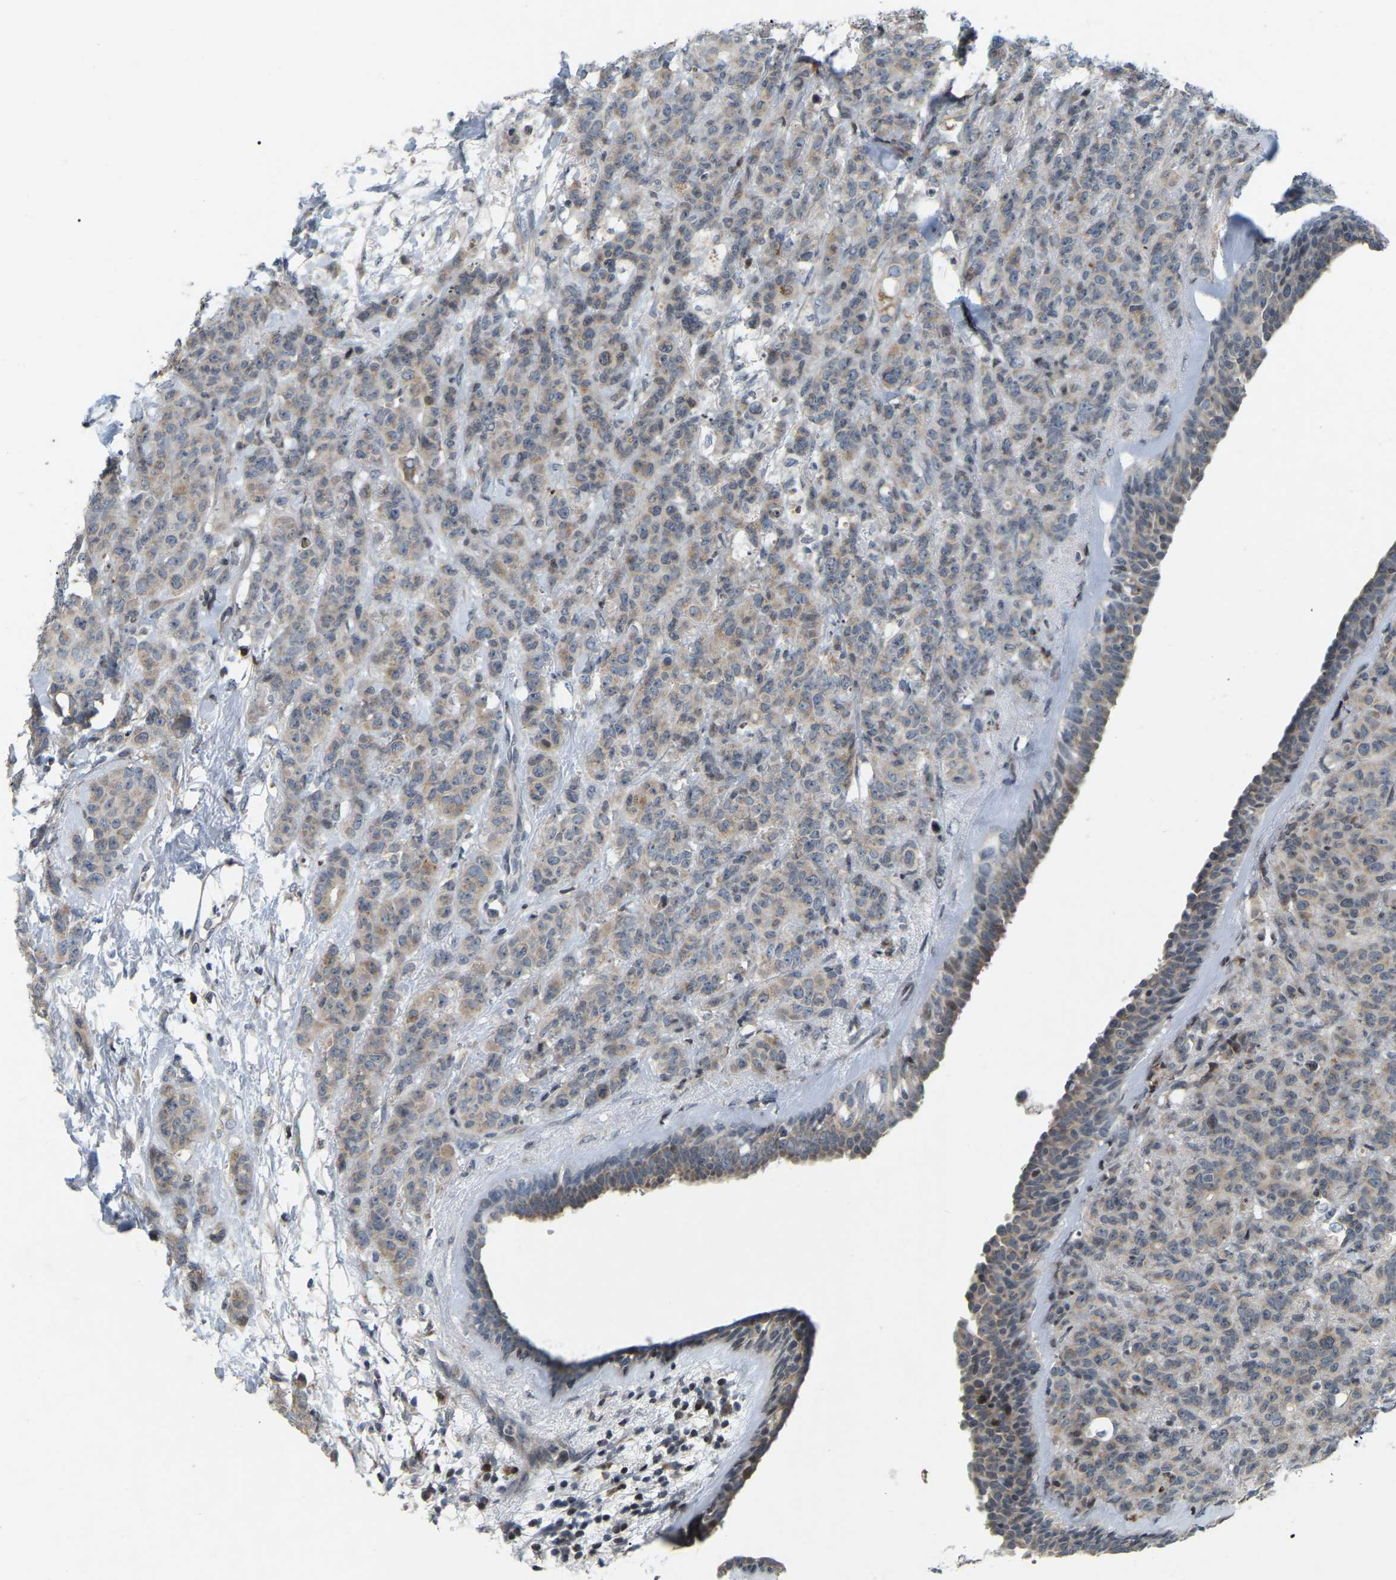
{"staining": {"intensity": "weak", "quantity": ">75%", "location": "cytoplasmic/membranous"}, "tissue": "breast cancer", "cell_type": "Tumor cells", "image_type": "cancer", "snomed": [{"axis": "morphology", "description": "Normal tissue, NOS"}, {"axis": "morphology", "description": "Duct carcinoma"}, {"axis": "topography", "description": "Breast"}], "caption": "Invasive ductal carcinoma (breast) tissue reveals weak cytoplasmic/membranous expression in about >75% of tumor cells, visualized by immunohistochemistry.", "gene": "PARL", "patient": {"sex": "female", "age": 40}}